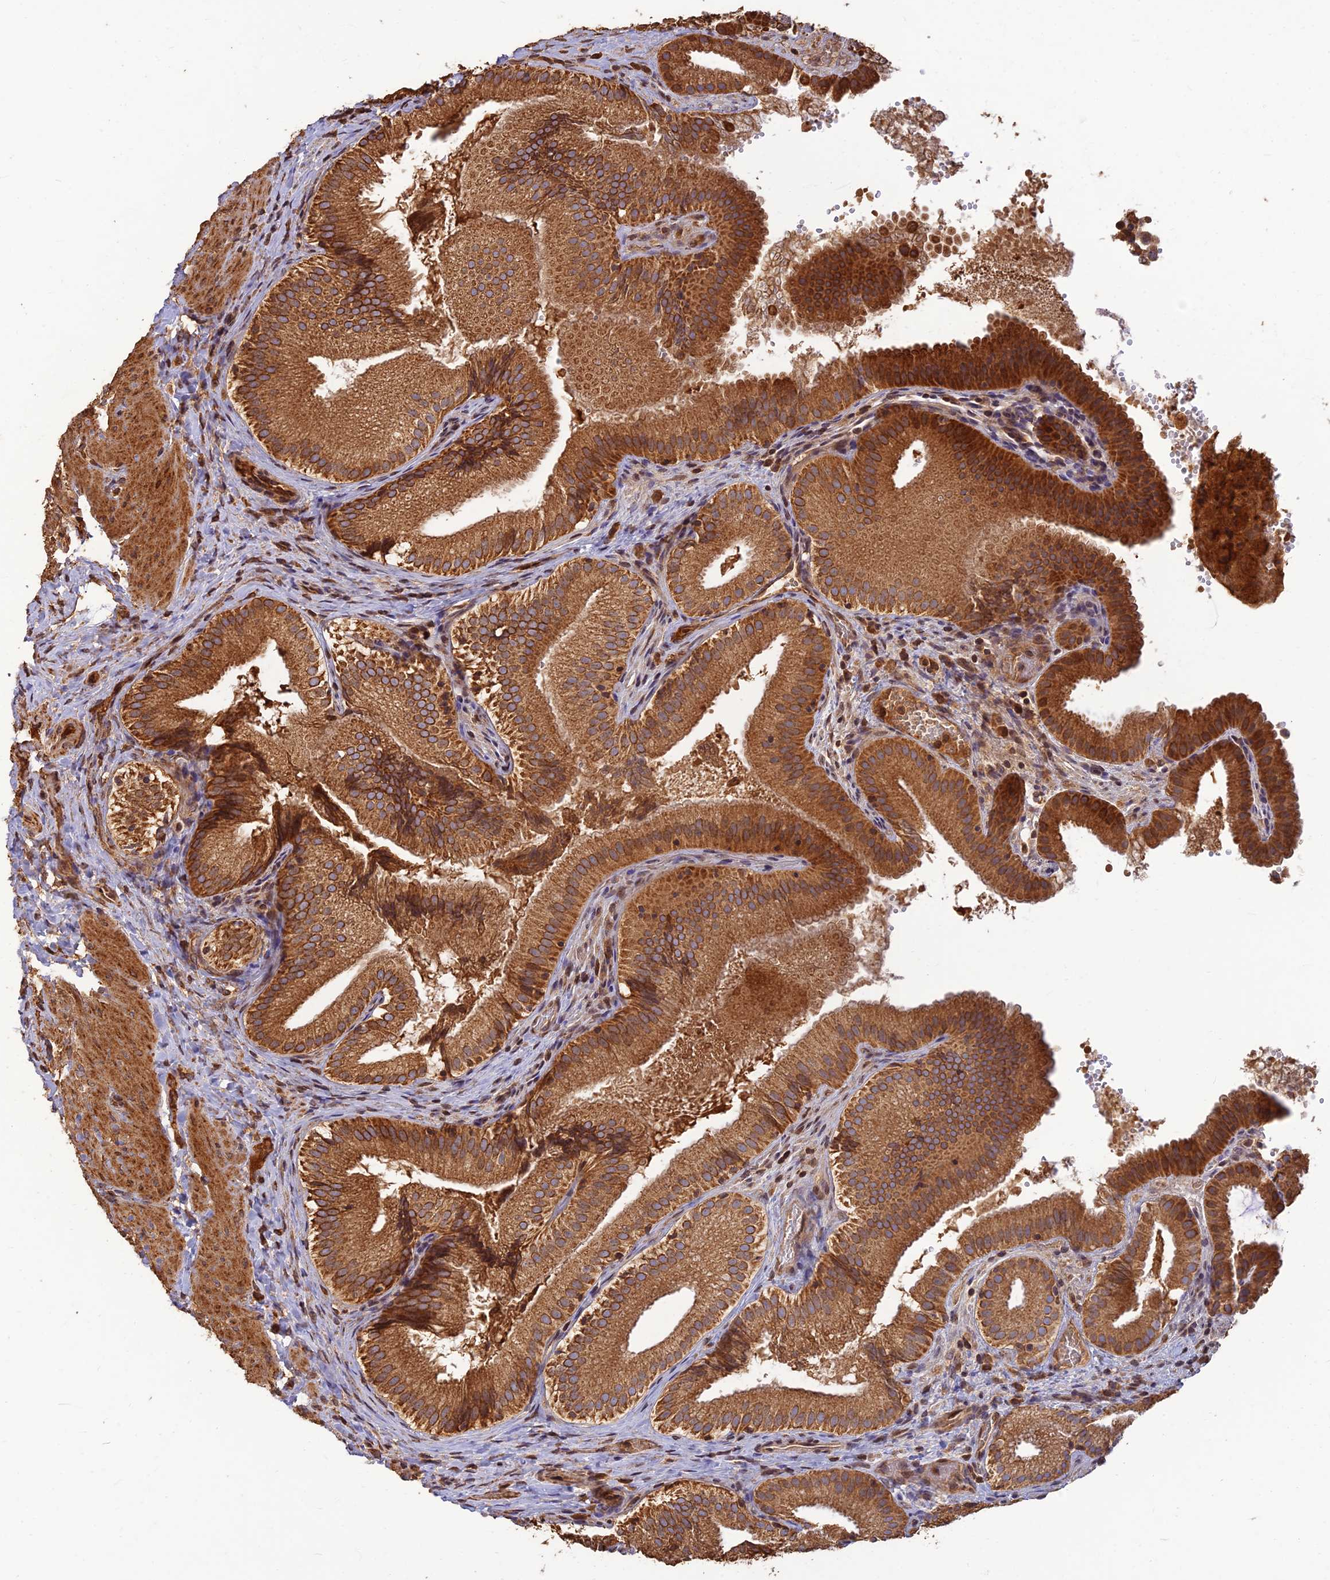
{"staining": {"intensity": "strong", "quantity": ">75%", "location": "cytoplasmic/membranous"}, "tissue": "gallbladder", "cell_type": "Glandular cells", "image_type": "normal", "snomed": [{"axis": "morphology", "description": "Normal tissue, NOS"}, {"axis": "topography", "description": "Gallbladder"}], "caption": "Brown immunohistochemical staining in normal human gallbladder reveals strong cytoplasmic/membranous staining in about >75% of glandular cells.", "gene": "CORO1C", "patient": {"sex": "female", "age": 30}}